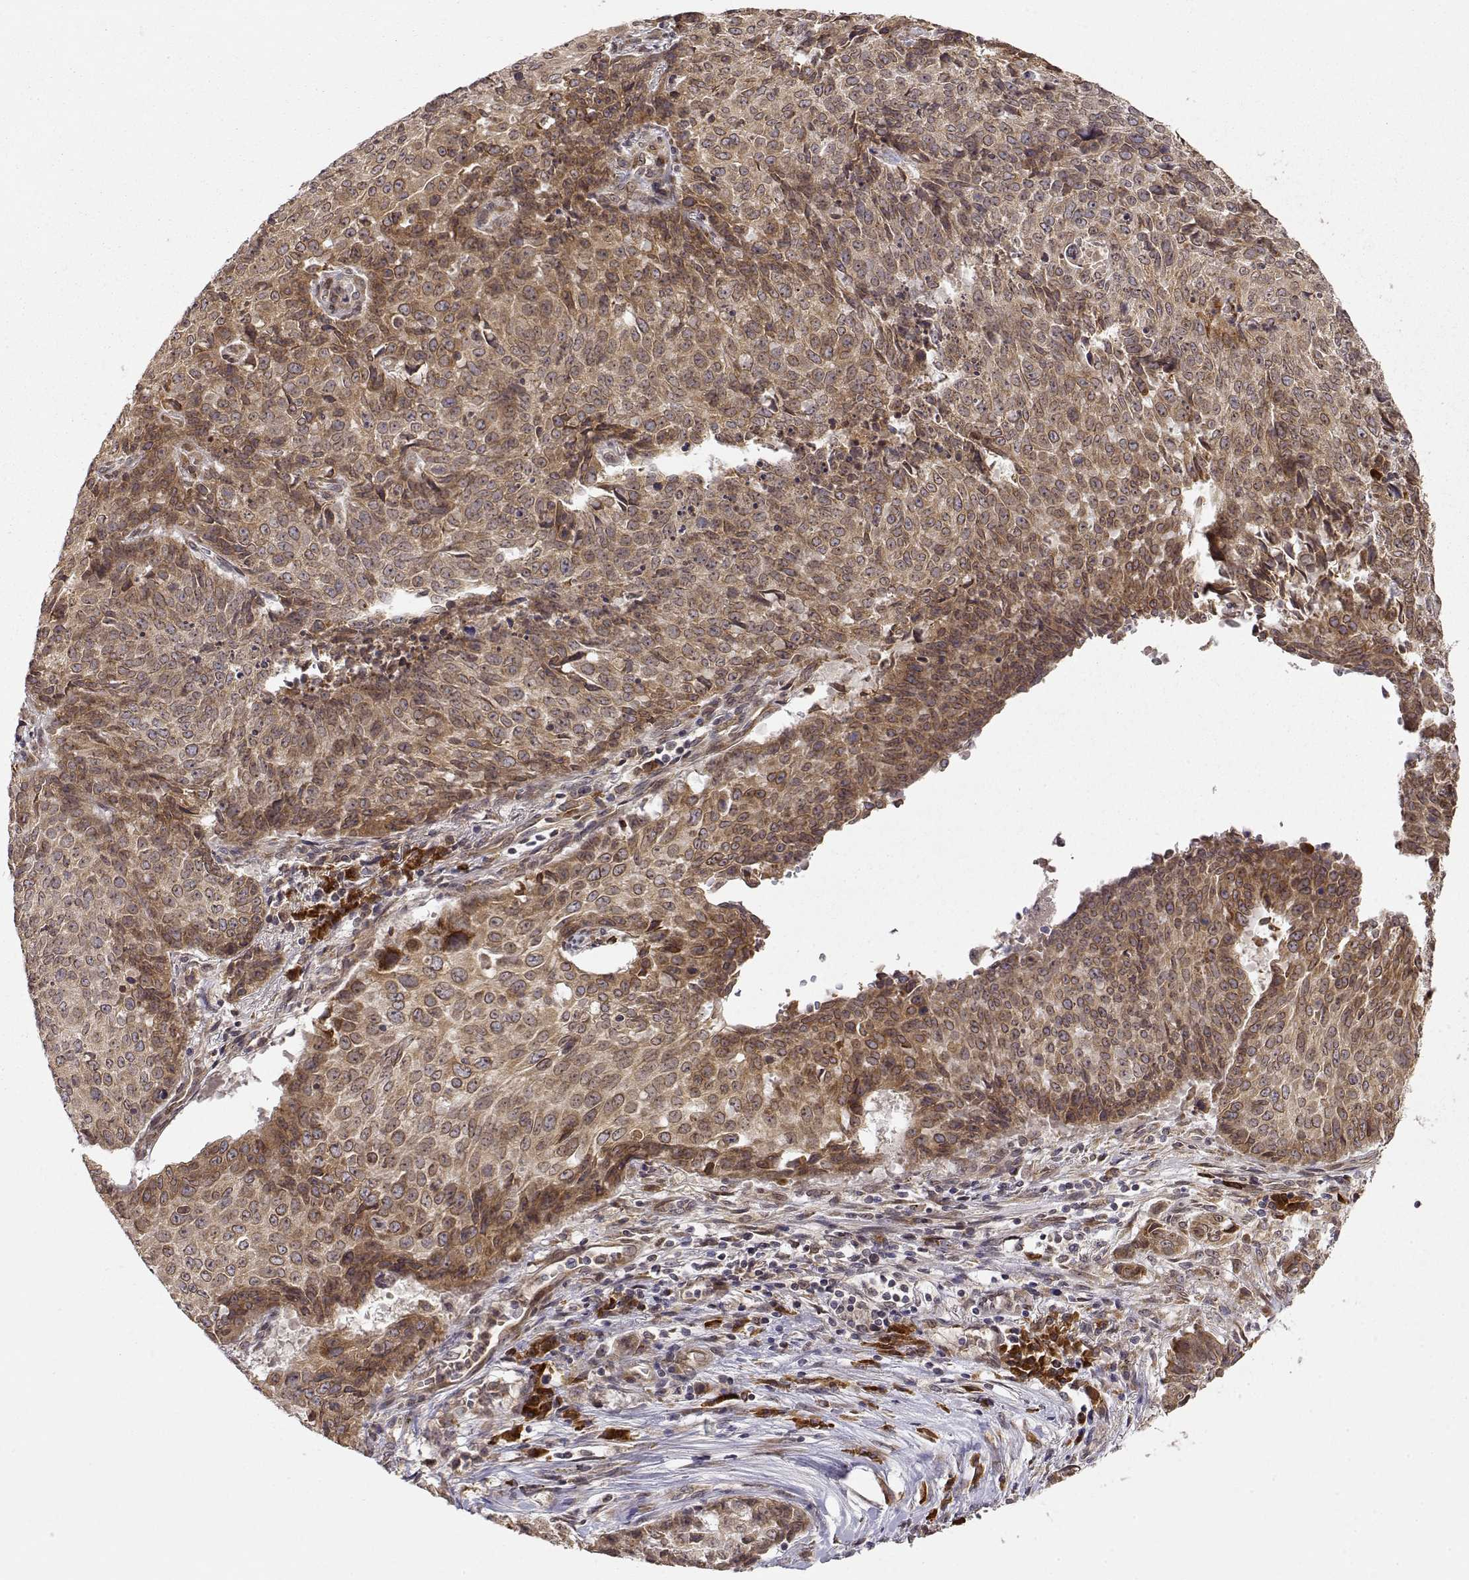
{"staining": {"intensity": "moderate", "quantity": ">75%", "location": "cytoplasmic/membranous"}, "tissue": "lung cancer", "cell_type": "Tumor cells", "image_type": "cancer", "snomed": [{"axis": "morphology", "description": "Normal tissue, NOS"}, {"axis": "morphology", "description": "Squamous cell carcinoma, NOS"}, {"axis": "topography", "description": "Bronchus"}, {"axis": "topography", "description": "Lung"}], "caption": "Immunohistochemistry photomicrograph of human lung cancer stained for a protein (brown), which reveals medium levels of moderate cytoplasmic/membranous staining in about >75% of tumor cells.", "gene": "ERGIC2", "patient": {"sex": "male", "age": 64}}